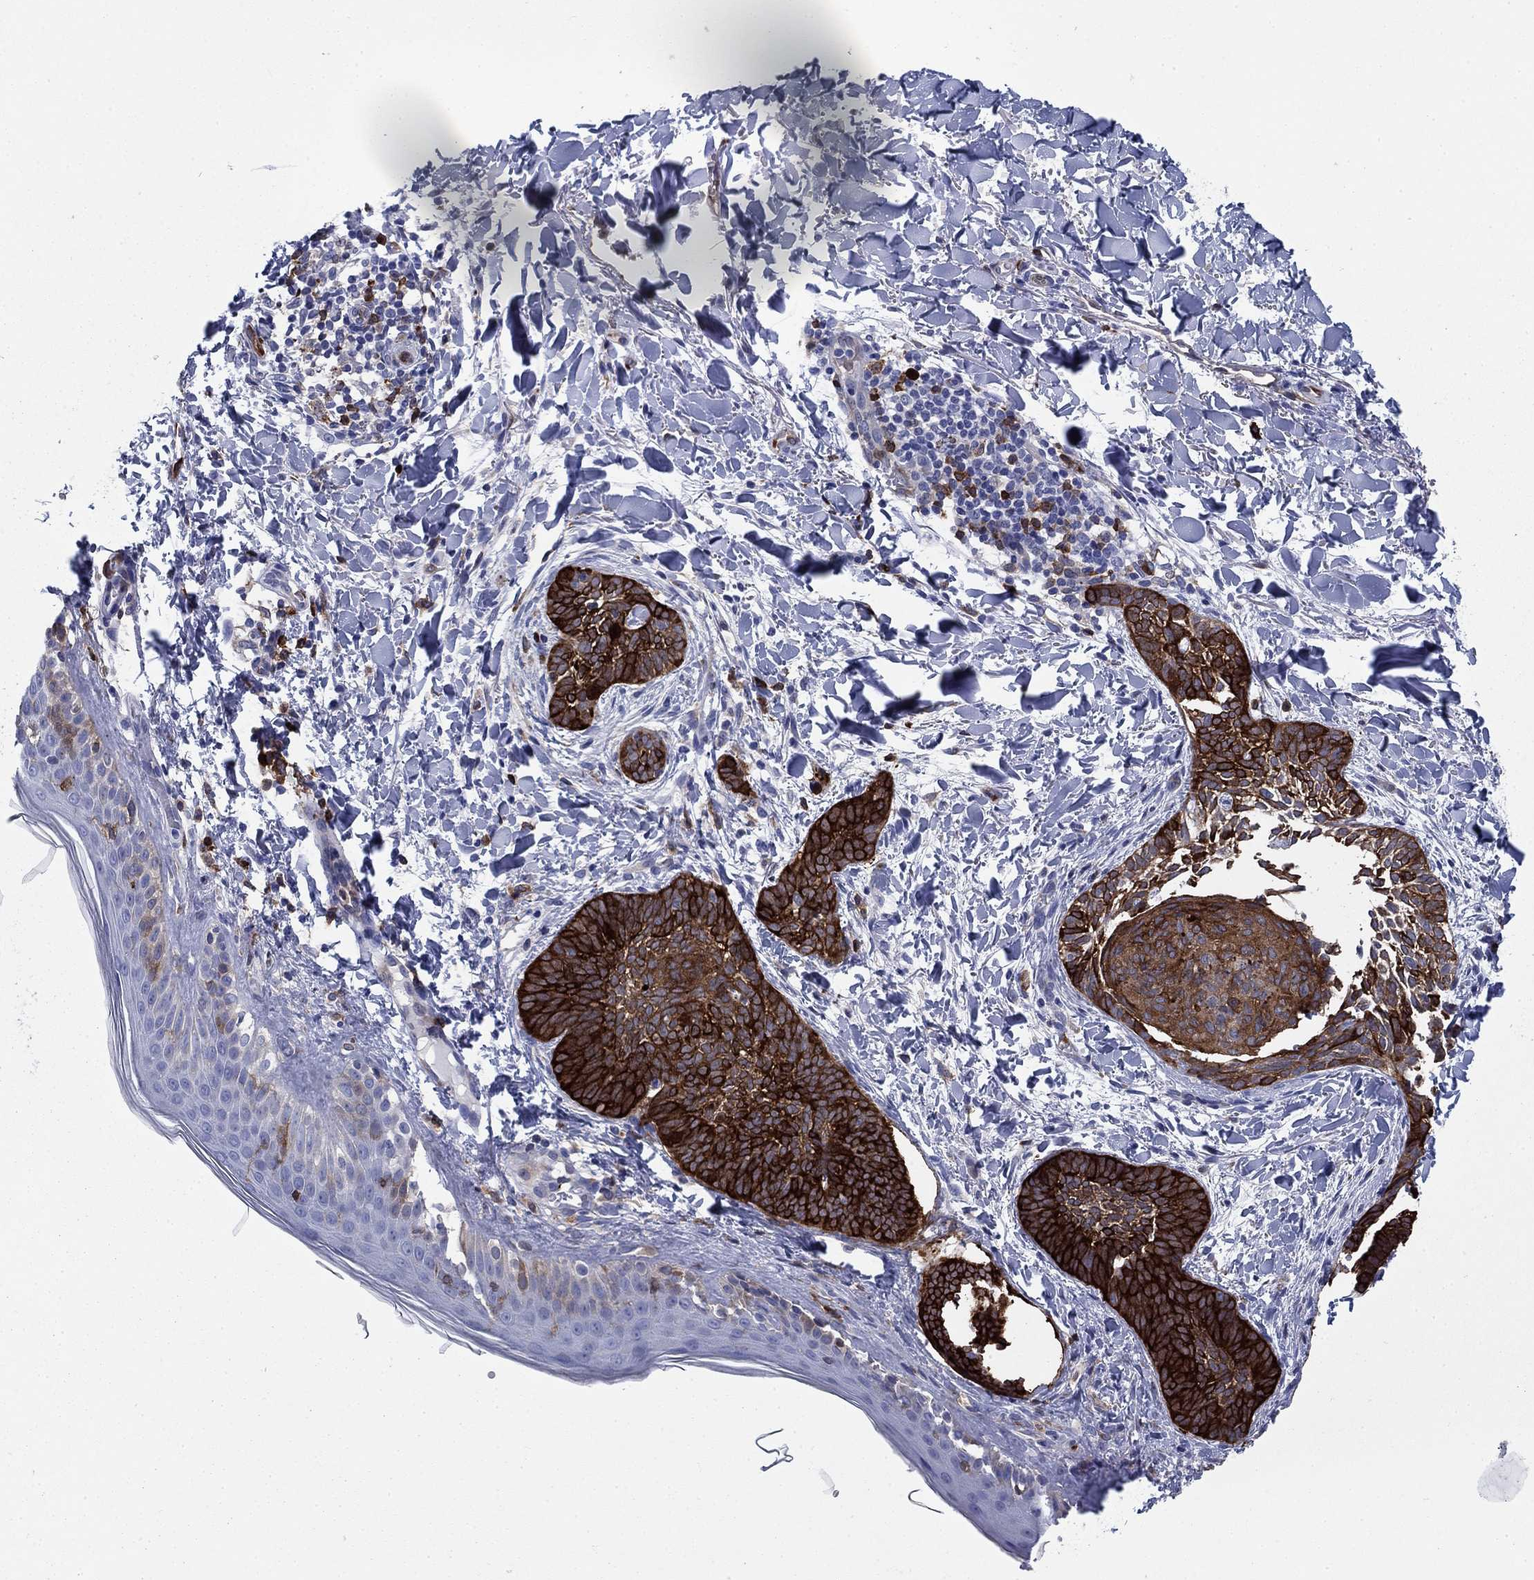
{"staining": {"intensity": "strong", "quantity": ">75%", "location": "cytoplasmic/membranous"}, "tissue": "skin cancer", "cell_type": "Tumor cells", "image_type": "cancer", "snomed": [{"axis": "morphology", "description": "Normal tissue, NOS"}, {"axis": "morphology", "description": "Basal cell carcinoma"}, {"axis": "topography", "description": "Skin"}], "caption": "DAB (3,3'-diaminobenzidine) immunohistochemical staining of human skin cancer (basal cell carcinoma) demonstrates strong cytoplasmic/membranous protein staining in about >75% of tumor cells.", "gene": "STMN1", "patient": {"sex": "male", "age": 46}}